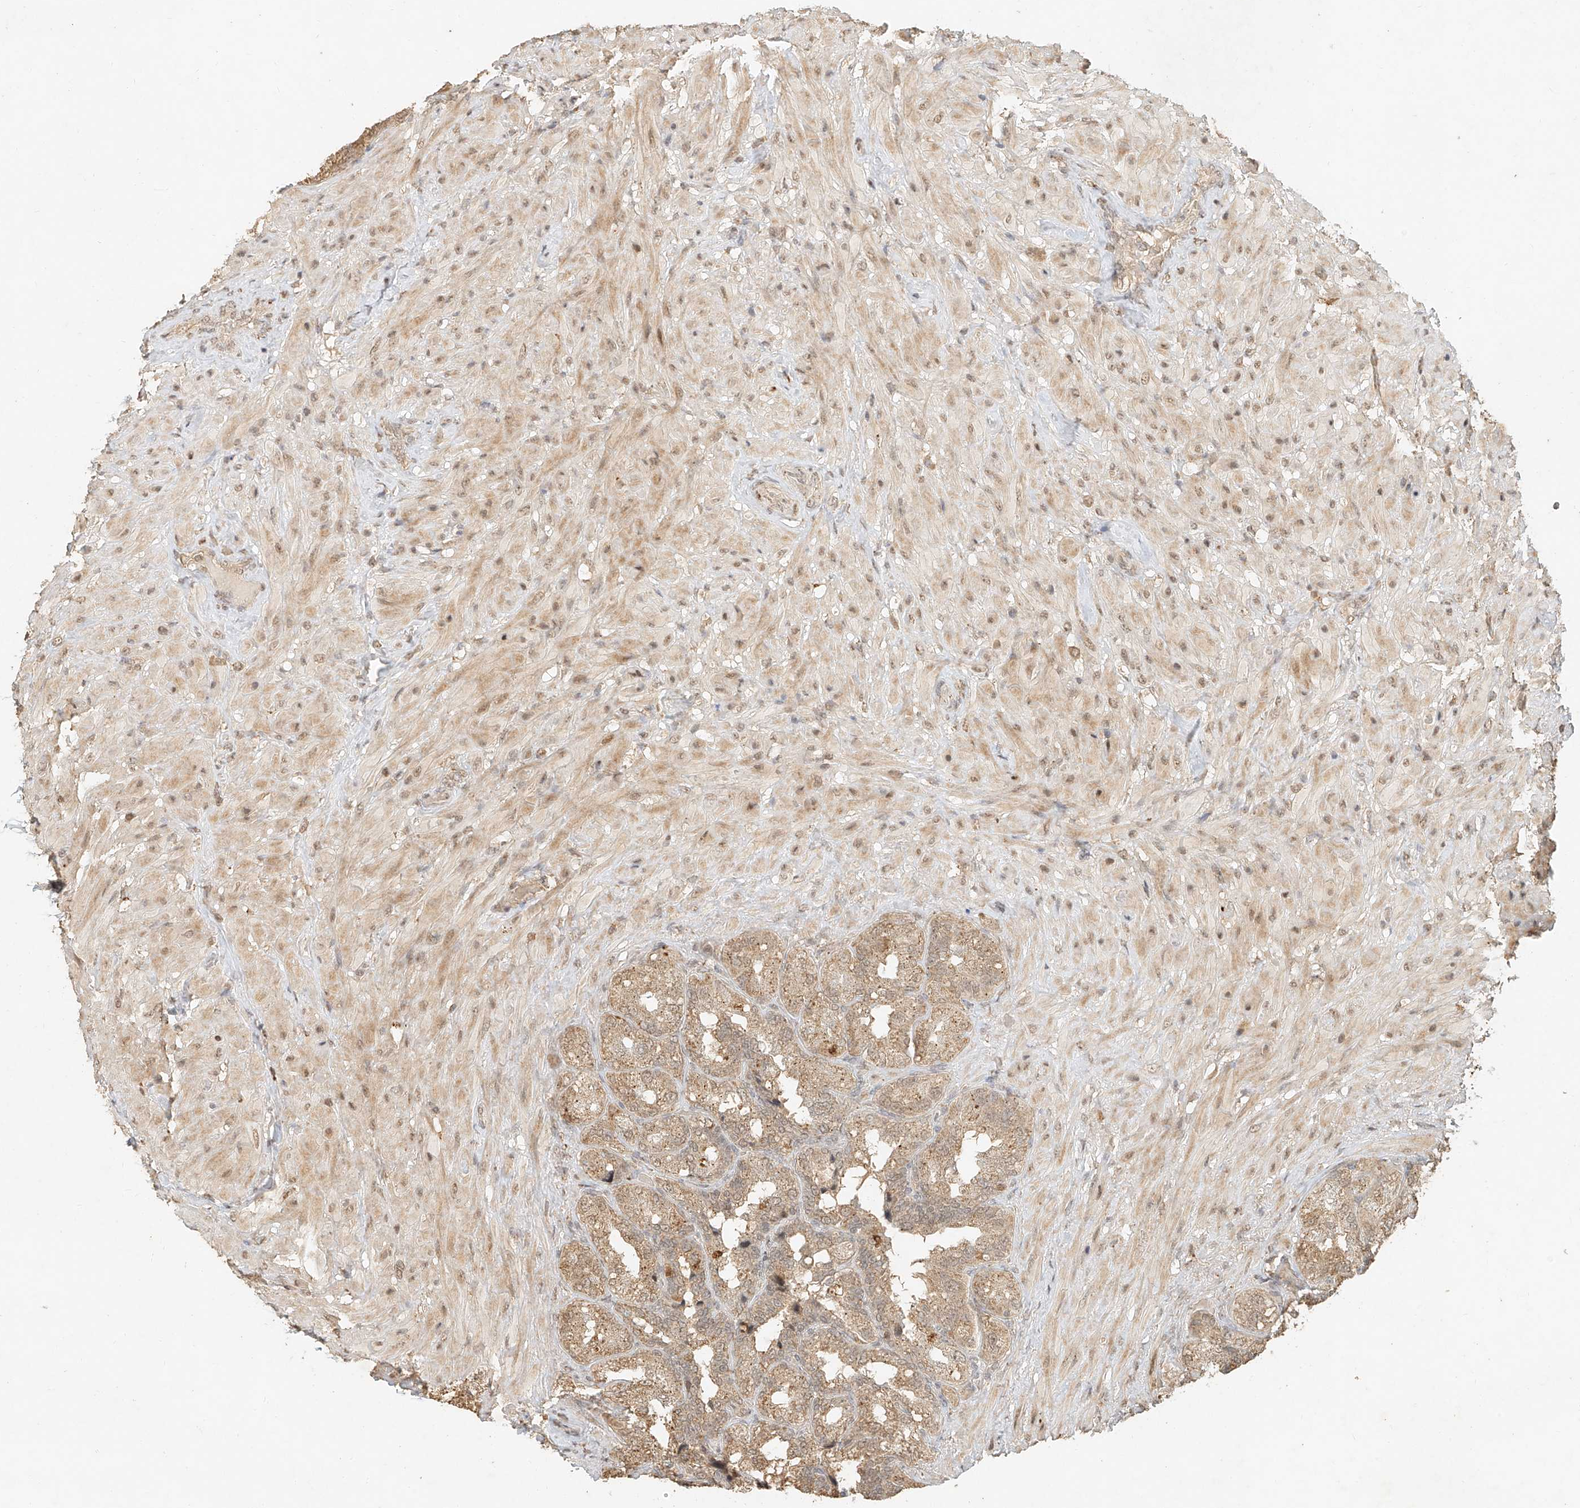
{"staining": {"intensity": "moderate", "quantity": ">75%", "location": "cytoplasmic/membranous,nuclear"}, "tissue": "seminal vesicle", "cell_type": "Glandular cells", "image_type": "normal", "snomed": [{"axis": "morphology", "description": "Normal tissue, NOS"}, {"axis": "topography", "description": "Seminal veicle"}, {"axis": "topography", "description": "Peripheral nerve tissue"}], "caption": "Immunohistochemical staining of normal seminal vesicle shows moderate cytoplasmic/membranous,nuclear protein expression in approximately >75% of glandular cells.", "gene": "CXorf58", "patient": {"sex": "male", "age": 63}}